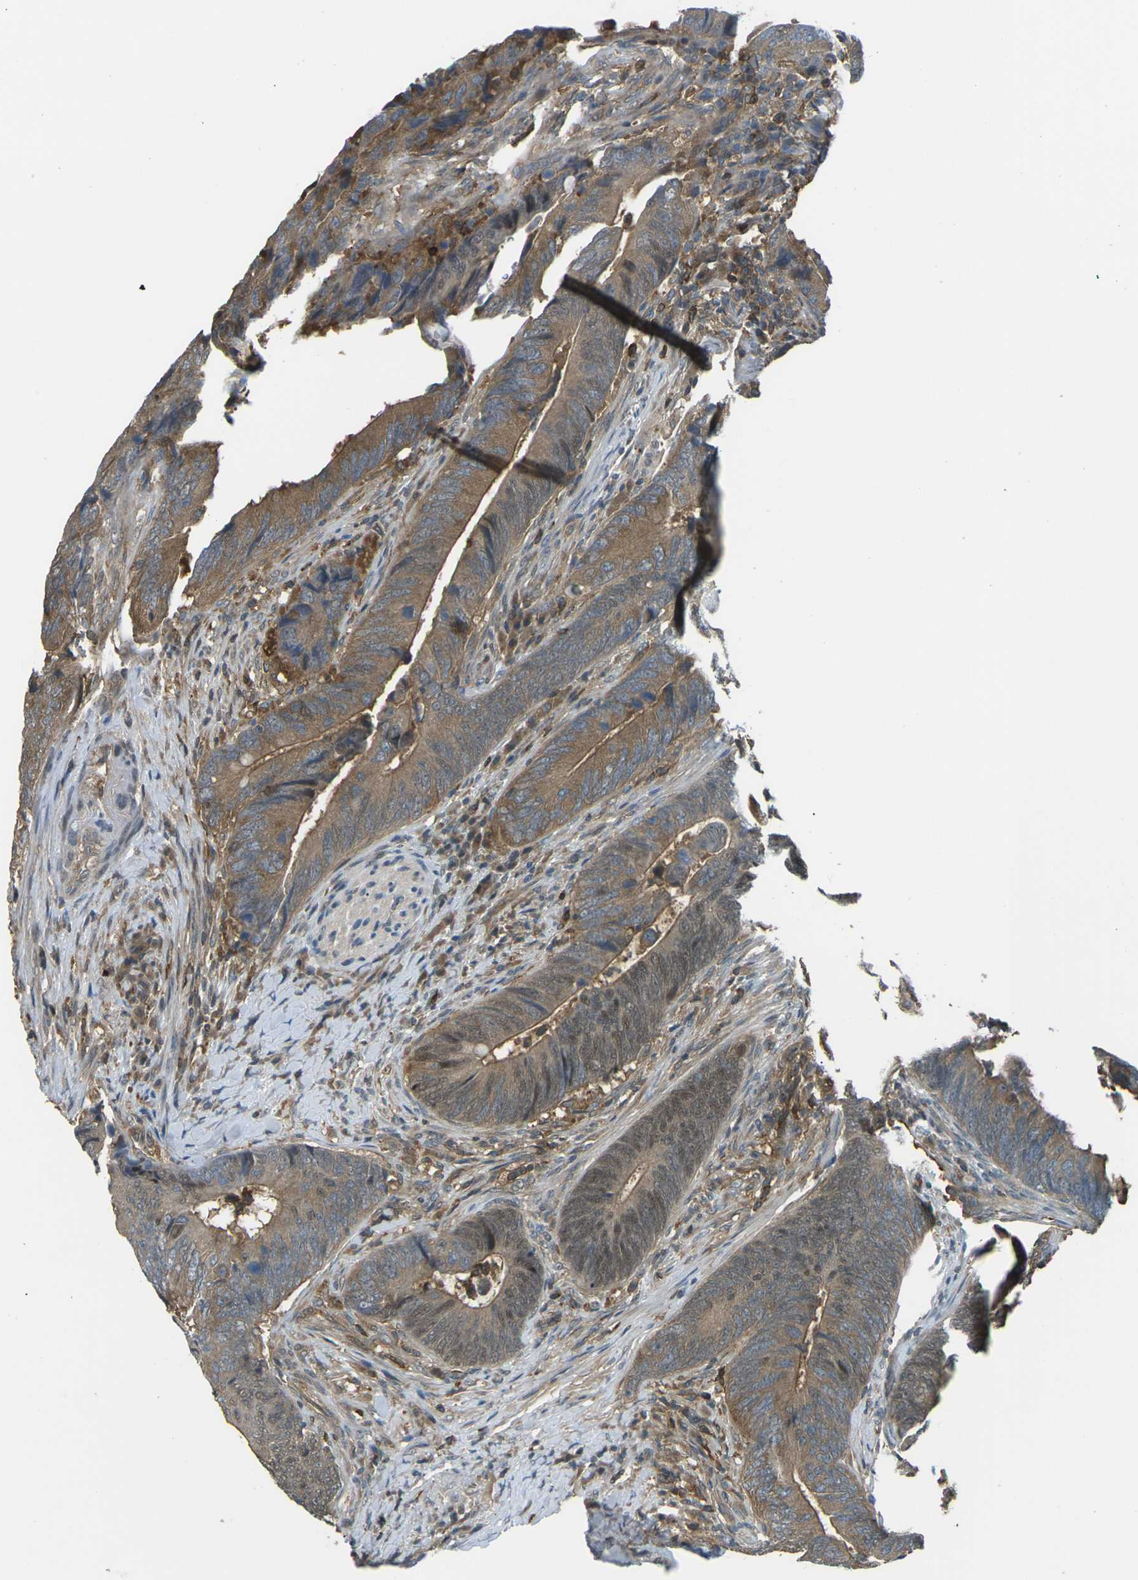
{"staining": {"intensity": "weak", "quantity": ">75%", "location": "cytoplasmic/membranous"}, "tissue": "colorectal cancer", "cell_type": "Tumor cells", "image_type": "cancer", "snomed": [{"axis": "morphology", "description": "Normal tissue, NOS"}, {"axis": "morphology", "description": "Adenocarcinoma, NOS"}, {"axis": "topography", "description": "Colon"}], "caption": "IHC micrograph of human adenocarcinoma (colorectal) stained for a protein (brown), which reveals low levels of weak cytoplasmic/membranous expression in approximately >75% of tumor cells.", "gene": "PIEZO2", "patient": {"sex": "male", "age": 56}}